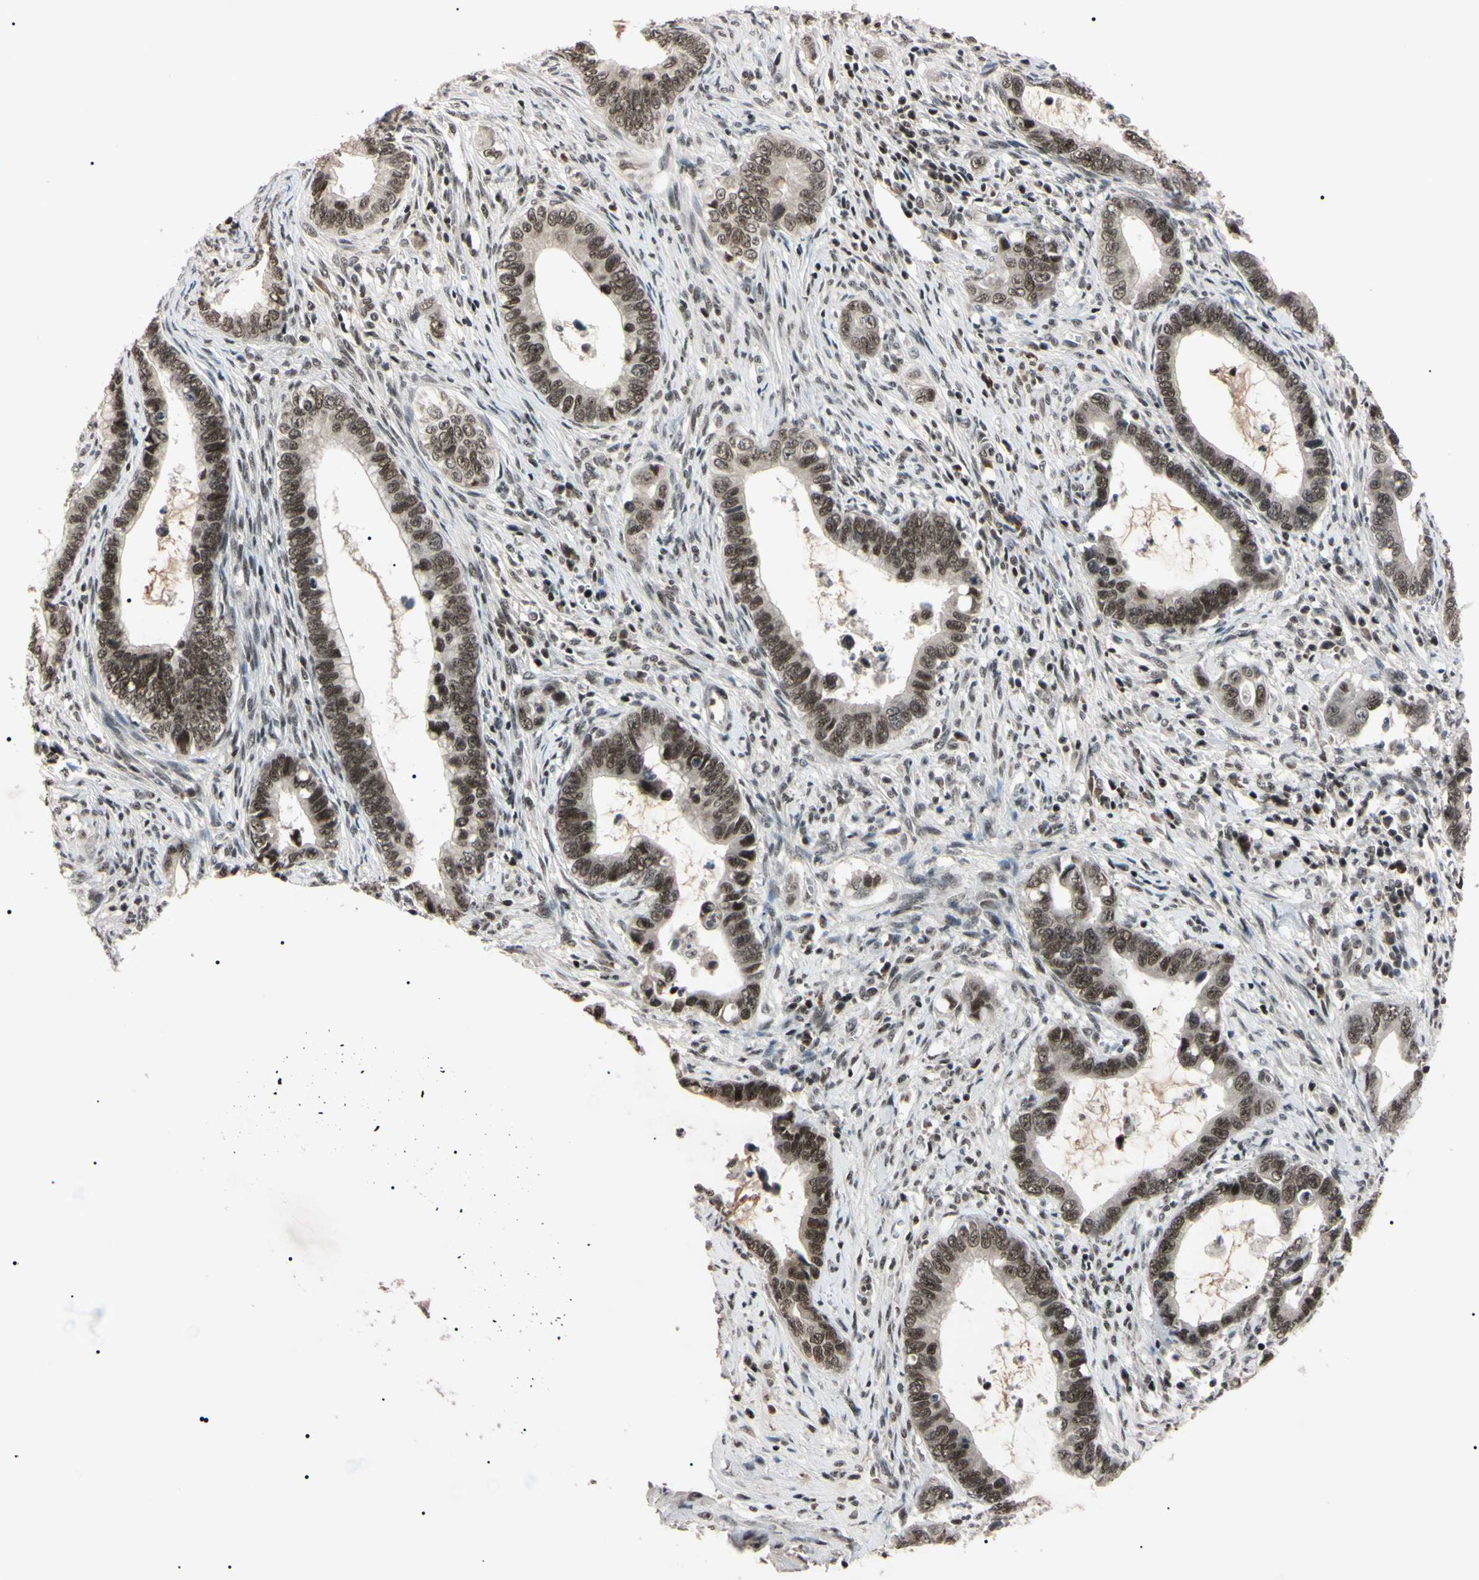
{"staining": {"intensity": "strong", "quantity": "<25%", "location": "nuclear"}, "tissue": "cervical cancer", "cell_type": "Tumor cells", "image_type": "cancer", "snomed": [{"axis": "morphology", "description": "Adenocarcinoma, NOS"}, {"axis": "topography", "description": "Cervix"}], "caption": "A brown stain shows strong nuclear positivity of a protein in cervical cancer (adenocarcinoma) tumor cells.", "gene": "YY1", "patient": {"sex": "female", "age": 44}}